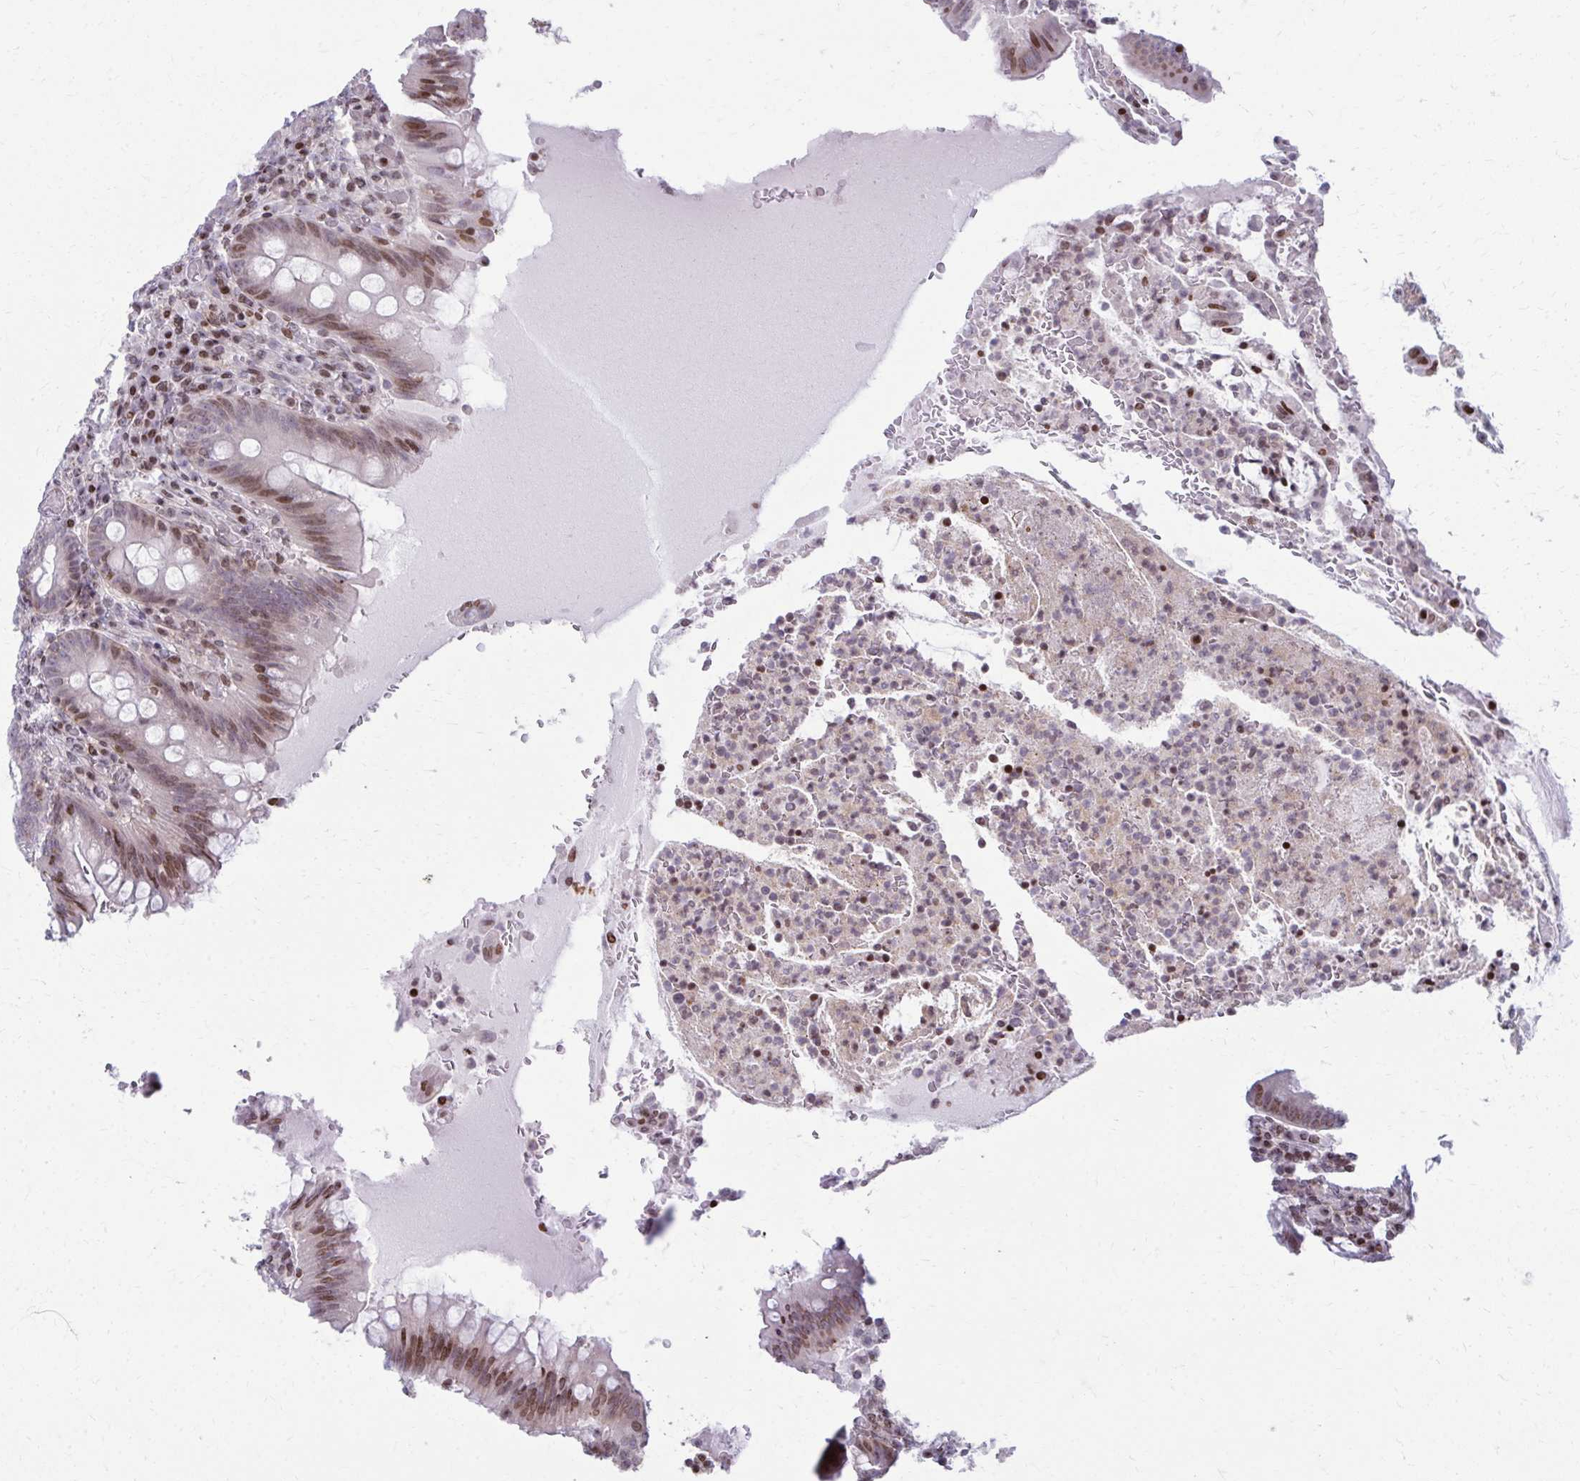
{"staining": {"intensity": "moderate", "quantity": "<25%", "location": "nuclear"}, "tissue": "appendix", "cell_type": "Glandular cells", "image_type": "normal", "snomed": [{"axis": "morphology", "description": "Normal tissue, NOS"}, {"axis": "topography", "description": "Appendix"}], "caption": "A low amount of moderate nuclear expression is appreciated in approximately <25% of glandular cells in normal appendix. (IHC, brightfield microscopy, high magnification).", "gene": "AP5M1", "patient": {"sex": "female", "age": 43}}